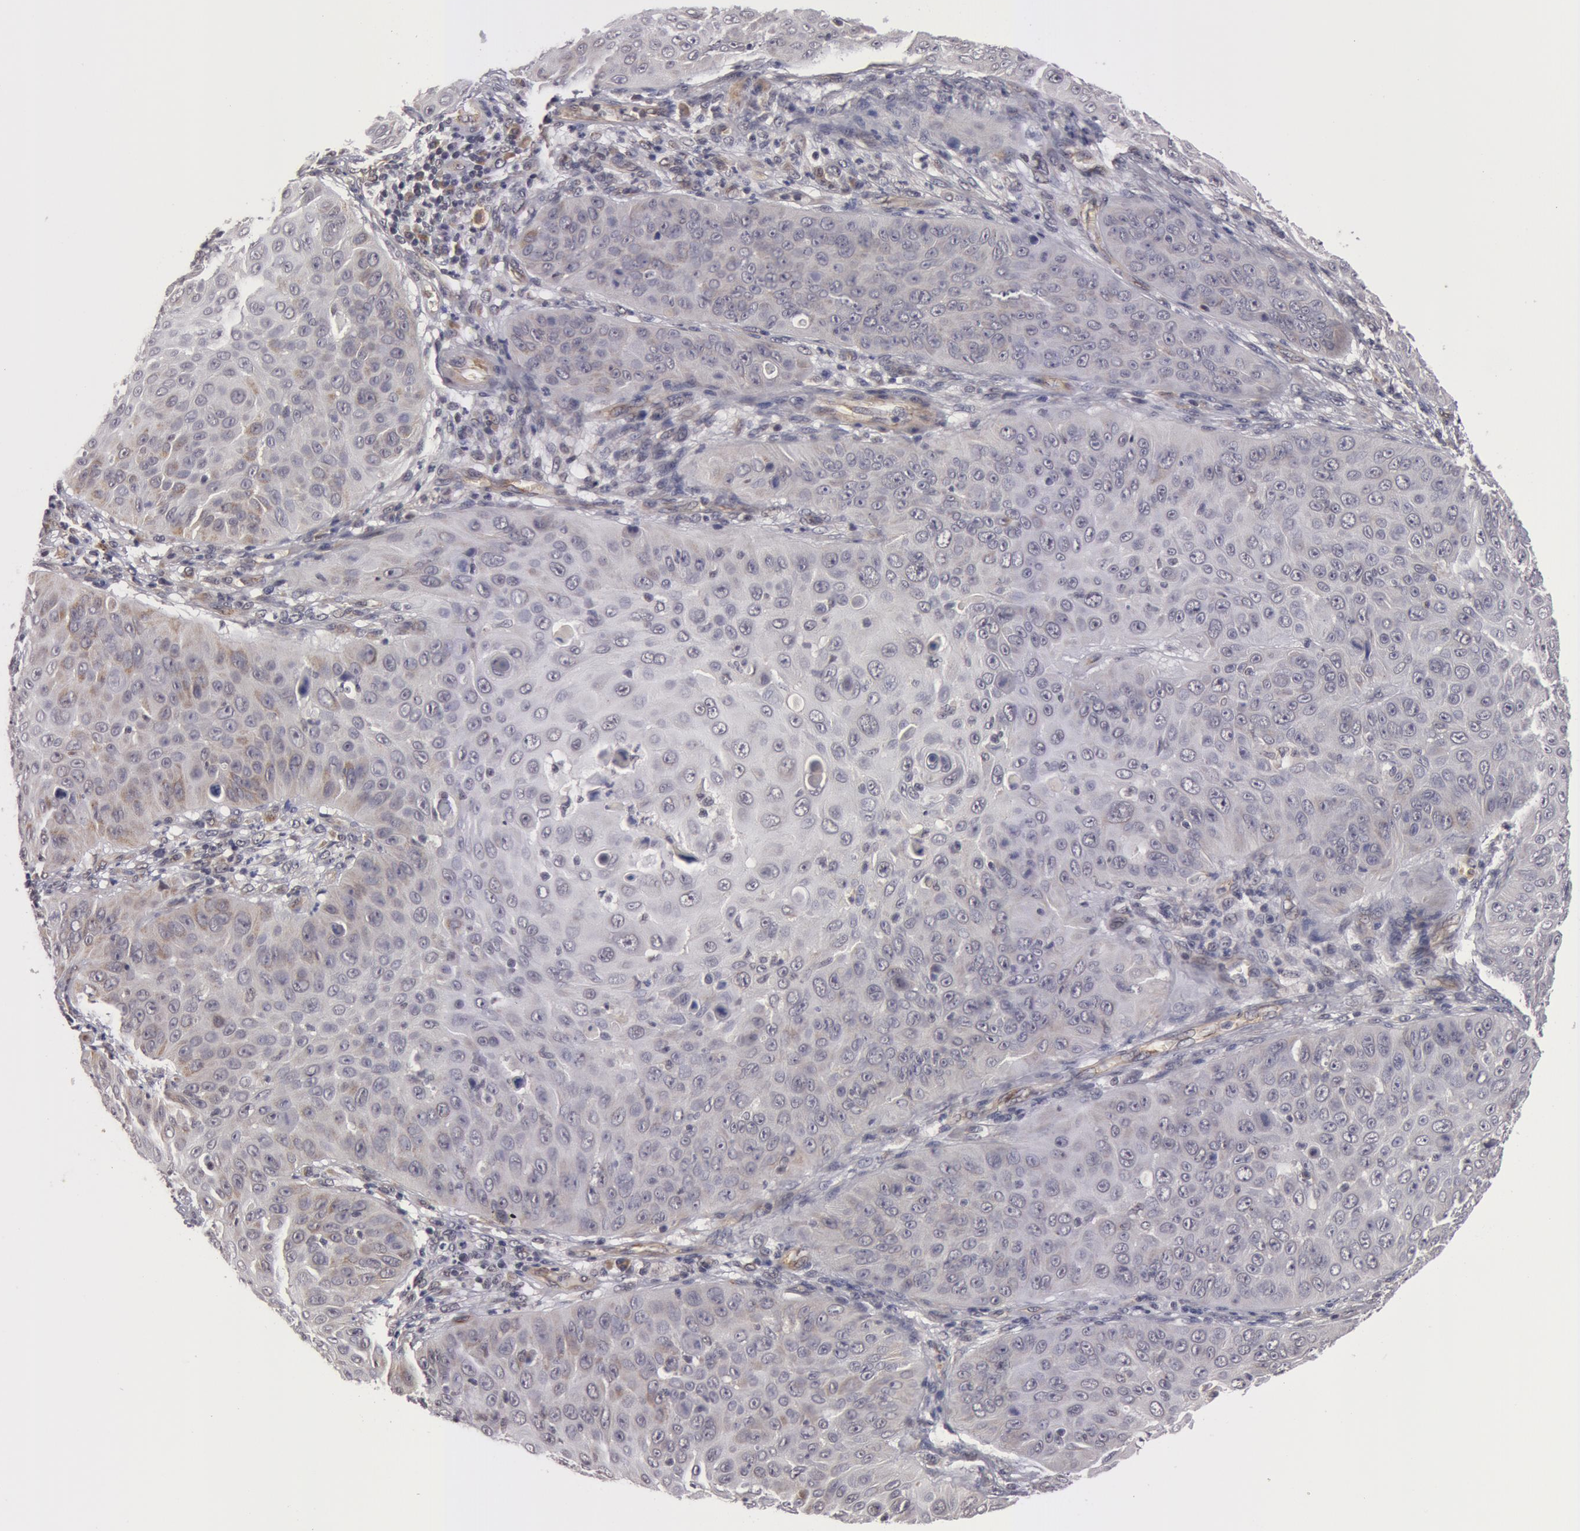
{"staining": {"intensity": "negative", "quantity": "none", "location": "none"}, "tissue": "skin cancer", "cell_type": "Tumor cells", "image_type": "cancer", "snomed": [{"axis": "morphology", "description": "Squamous cell carcinoma, NOS"}, {"axis": "topography", "description": "Skin"}], "caption": "Protein analysis of skin cancer (squamous cell carcinoma) exhibits no significant positivity in tumor cells.", "gene": "SYTL4", "patient": {"sex": "male", "age": 82}}